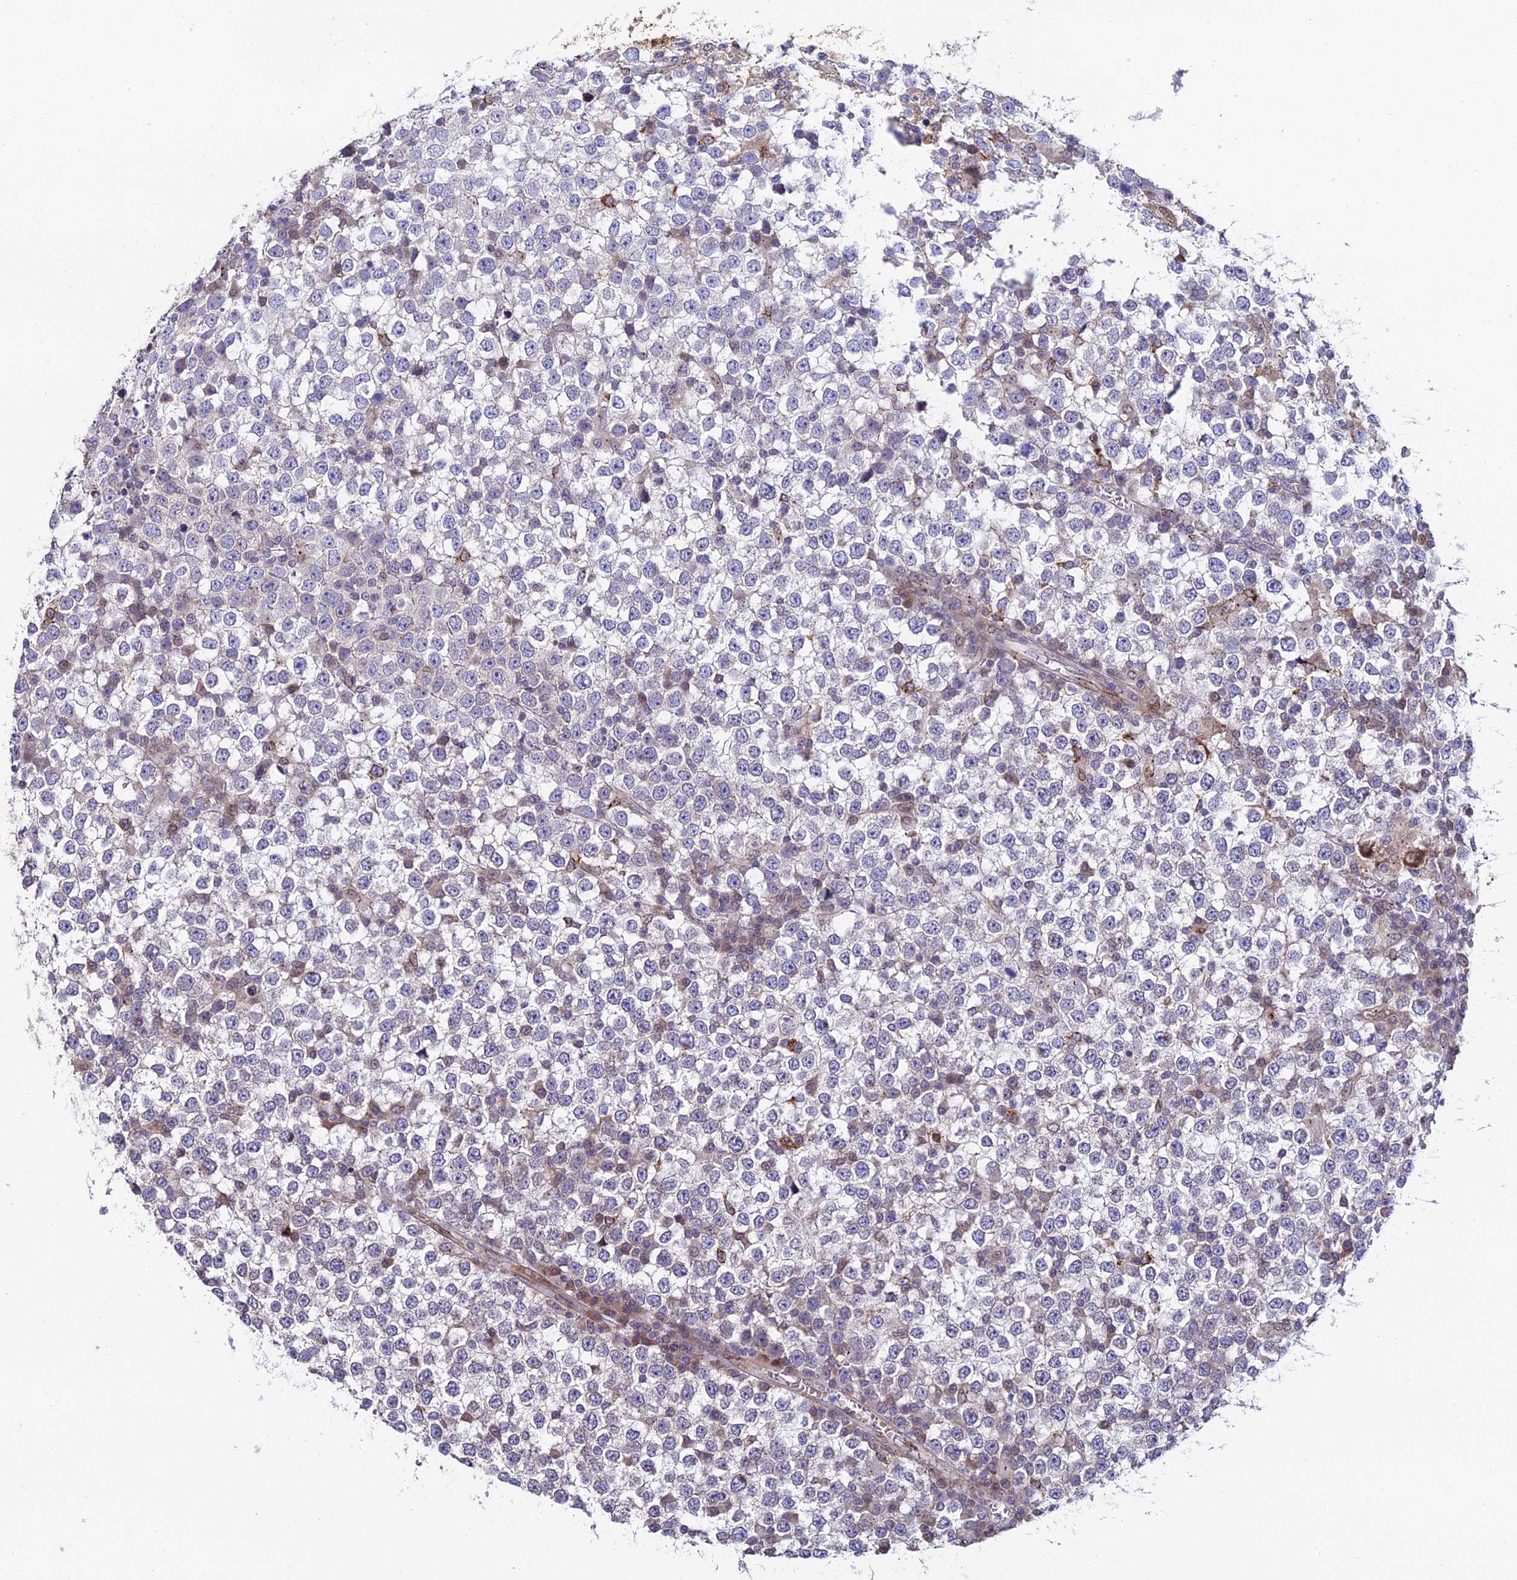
{"staining": {"intensity": "negative", "quantity": "none", "location": "none"}, "tissue": "testis cancer", "cell_type": "Tumor cells", "image_type": "cancer", "snomed": [{"axis": "morphology", "description": "Seminoma, NOS"}, {"axis": "topography", "description": "Testis"}], "caption": "Protein analysis of testis seminoma displays no significant positivity in tumor cells.", "gene": "DDX19A", "patient": {"sex": "male", "age": 65}}